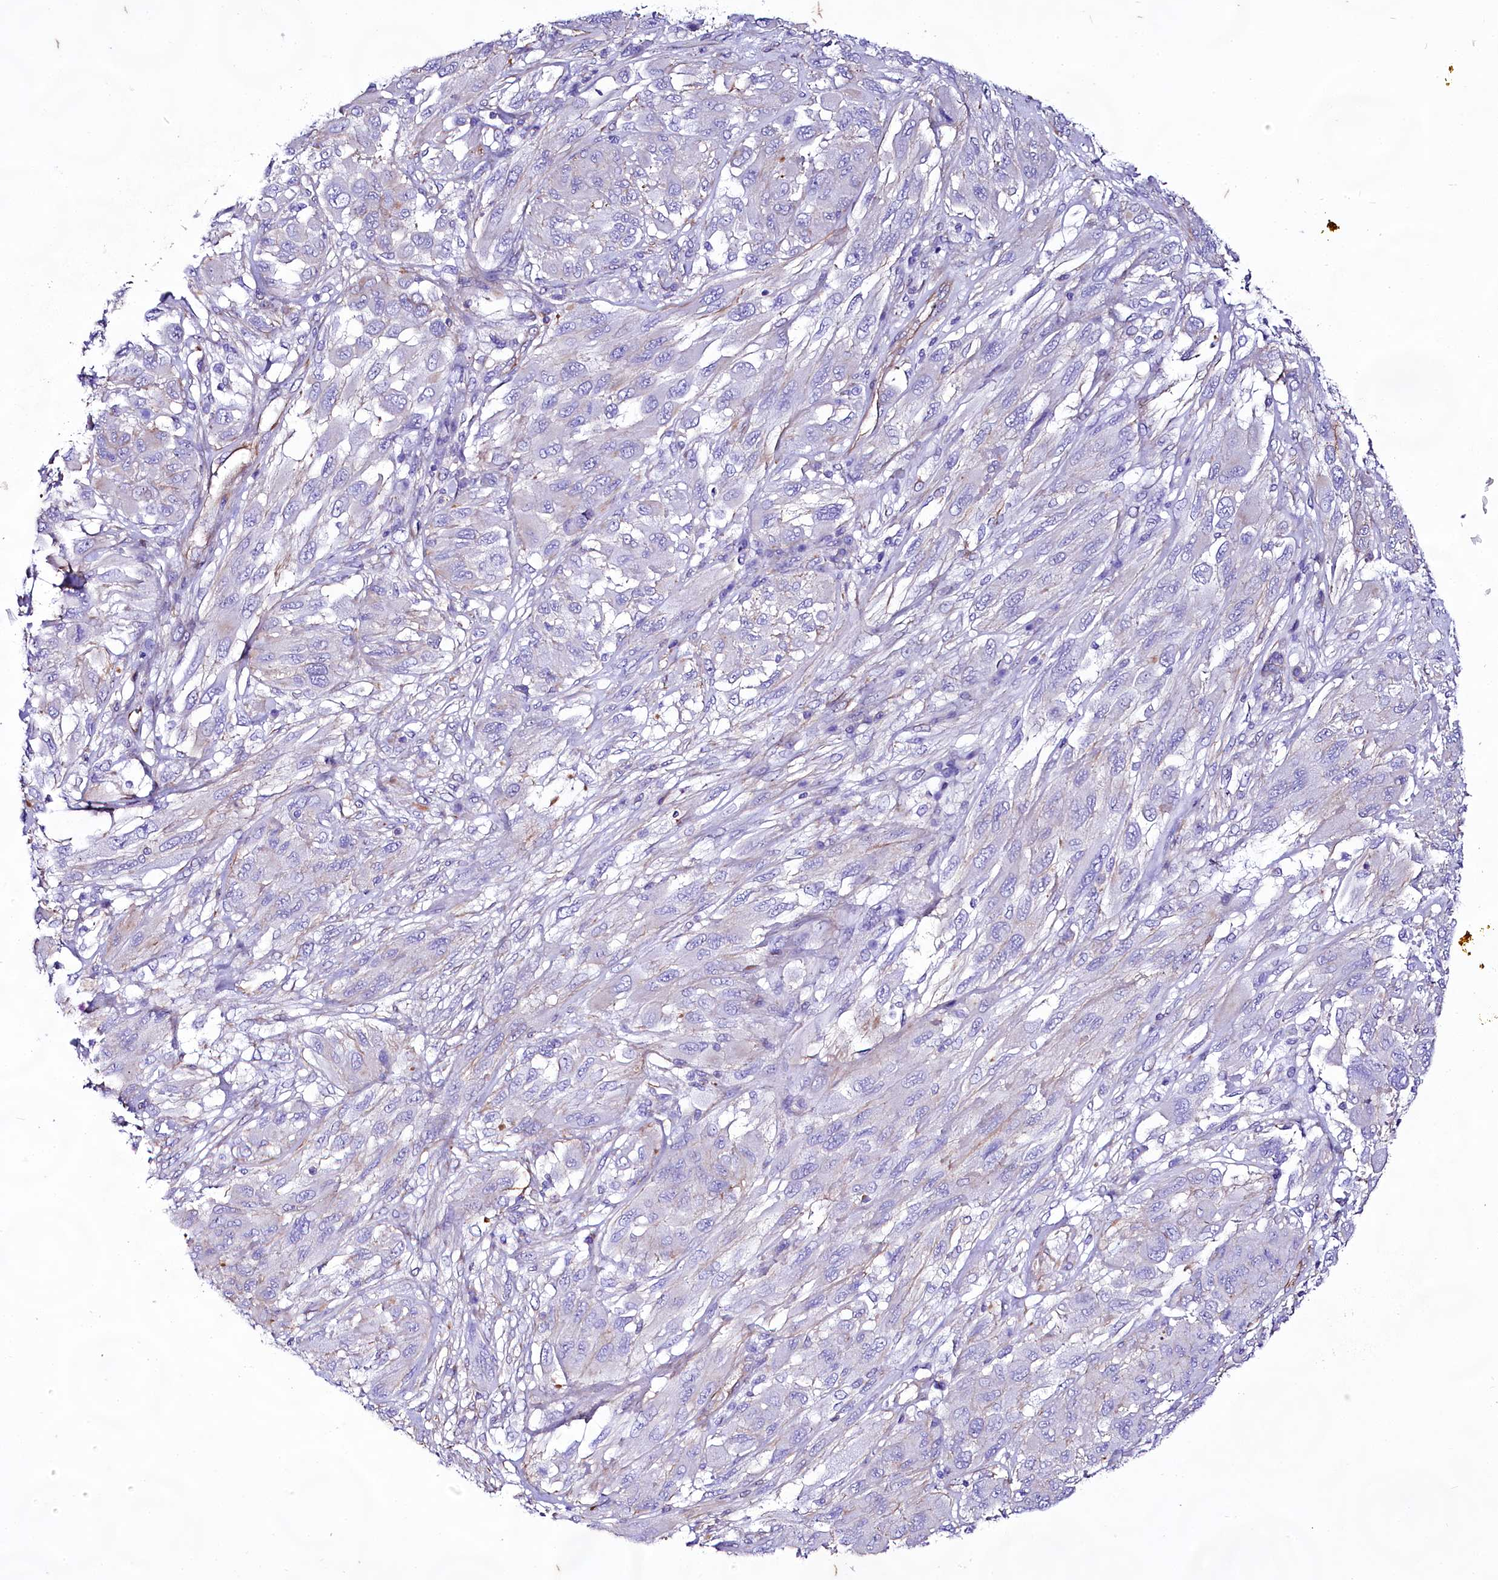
{"staining": {"intensity": "negative", "quantity": "none", "location": "none"}, "tissue": "melanoma", "cell_type": "Tumor cells", "image_type": "cancer", "snomed": [{"axis": "morphology", "description": "Malignant melanoma, NOS"}, {"axis": "topography", "description": "Skin"}], "caption": "Immunohistochemistry (IHC) micrograph of neoplastic tissue: human melanoma stained with DAB (3,3'-diaminobenzidine) shows no significant protein staining in tumor cells.", "gene": "CD99", "patient": {"sex": "female", "age": 91}}